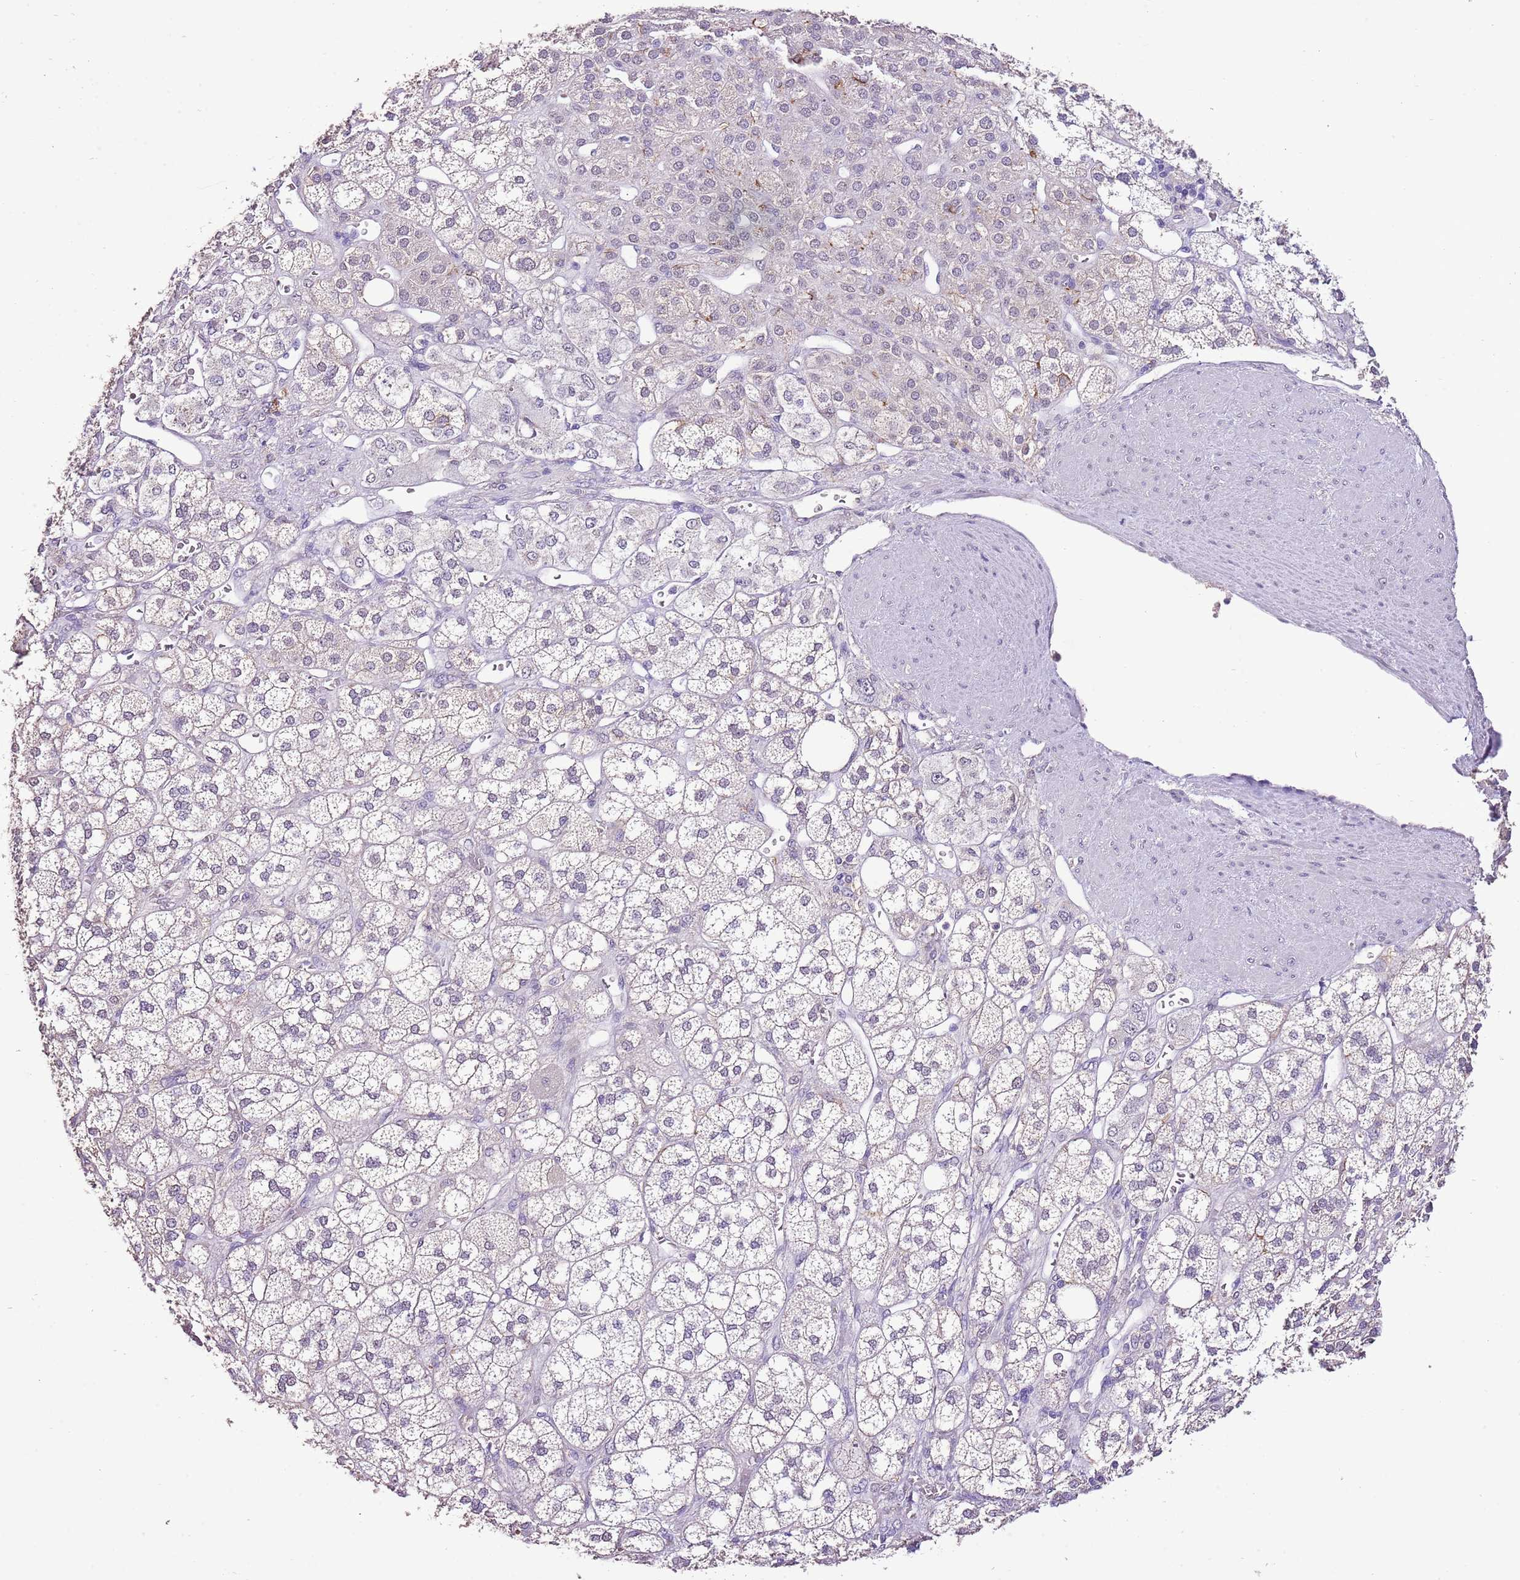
{"staining": {"intensity": "negative", "quantity": "none", "location": "none"}, "tissue": "adrenal gland", "cell_type": "Glandular cells", "image_type": "normal", "snomed": [{"axis": "morphology", "description": "Normal tissue, NOS"}, {"axis": "topography", "description": "Adrenal gland"}], "caption": "This micrograph is of normal adrenal gland stained with IHC to label a protein in brown with the nuclei are counter-stained blue. There is no staining in glandular cells.", "gene": "IZUMO4", "patient": {"sex": "male", "age": 61}}